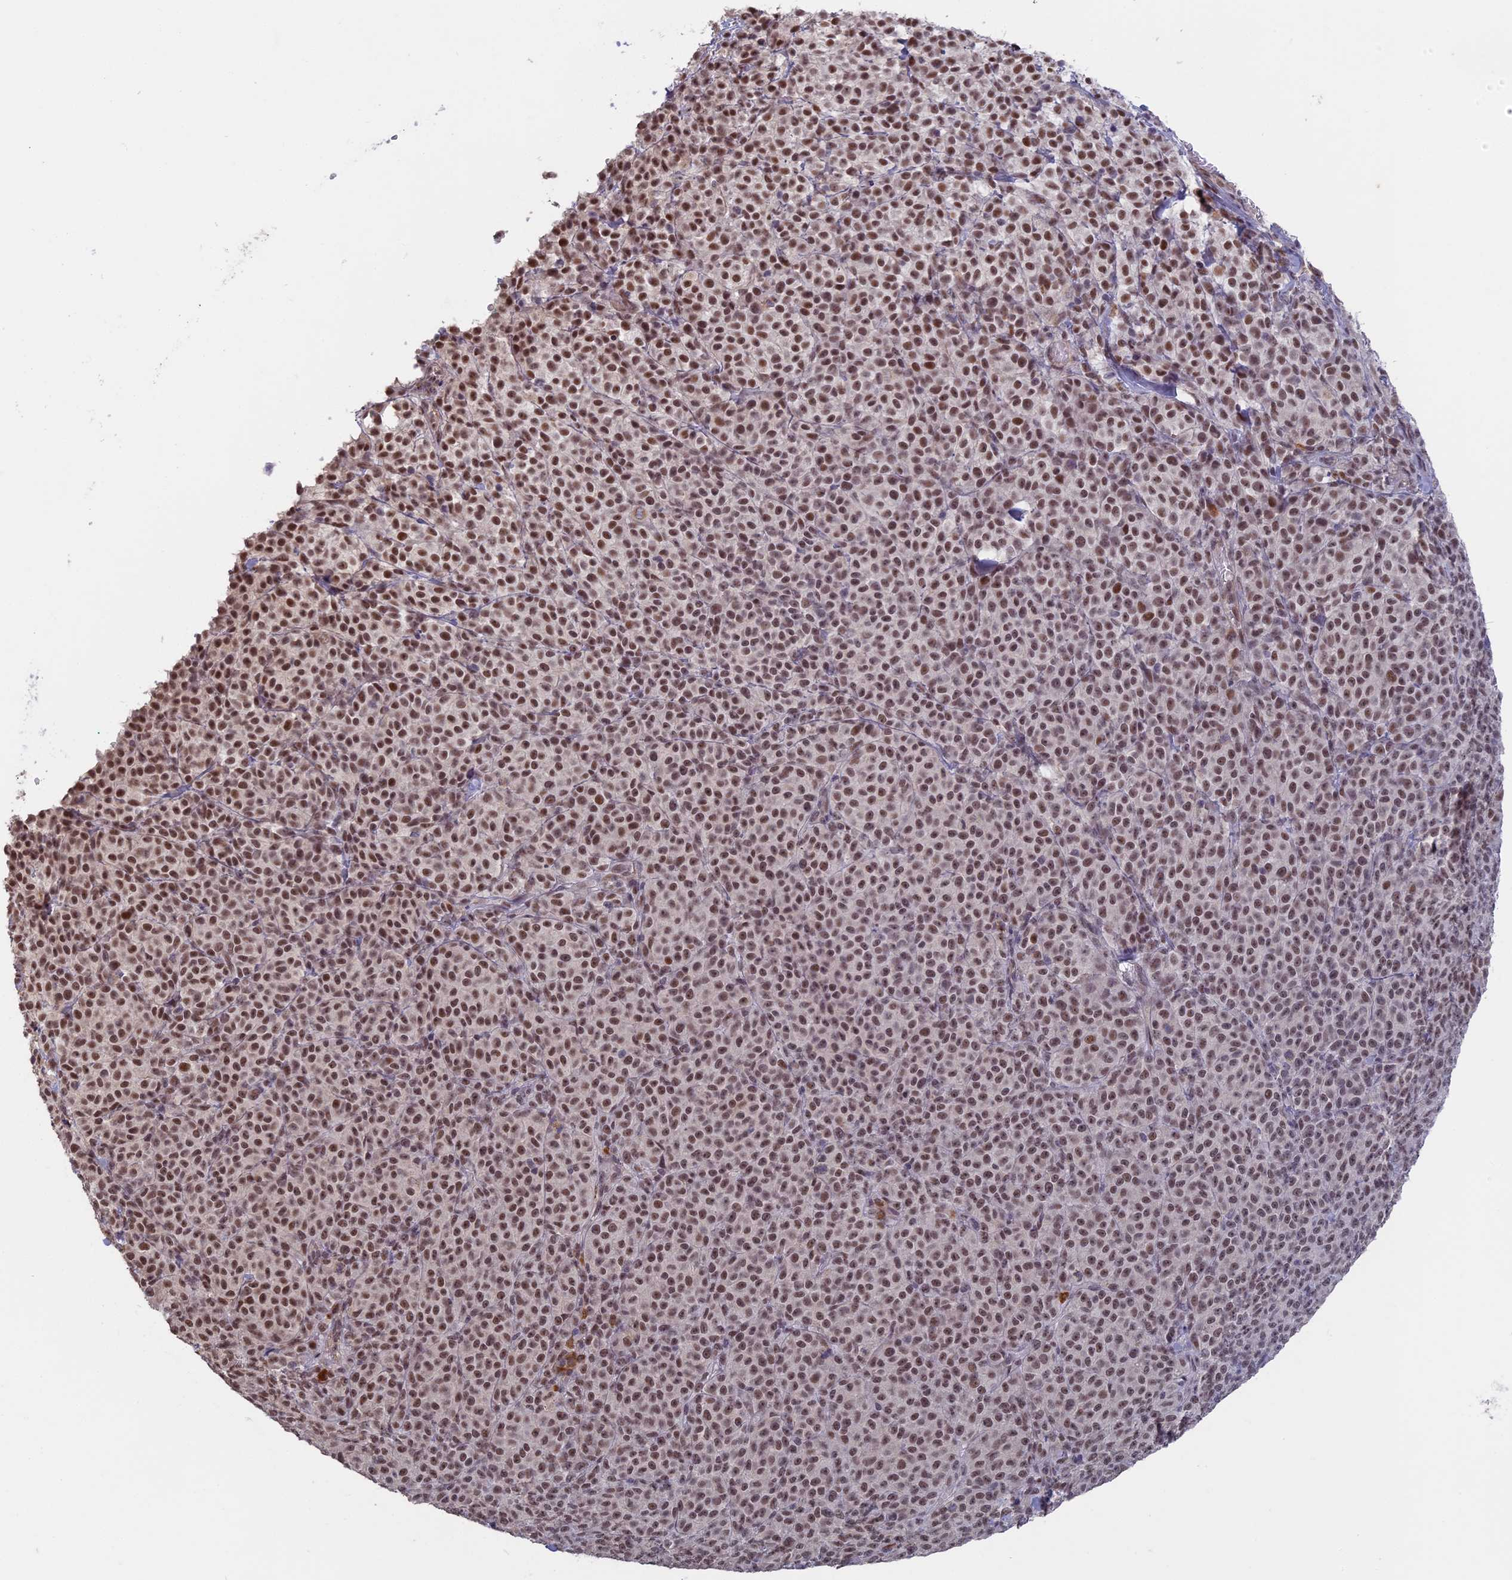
{"staining": {"intensity": "moderate", "quantity": ">75%", "location": "nuclear"}, "tissue": "melanoma", "cell_type": "Tumor cells", "image_type": "cancer", "snomed": [{"axis": "morphology", "description": "Normal tissue, NOS"}, {"axis": "morphology", "description": "Malignant melanoma, NOS"}, {"axis": "topography", "description": "Skin"}], "caption": "Immunohistochemistry (IHC) of malignant melanoma demonstrates medium levels of moderate nuclear staining in approximately >75% of tumor cells.", "gene": "MORF4L1", "patient": {"sex": "female", "age": 34}}